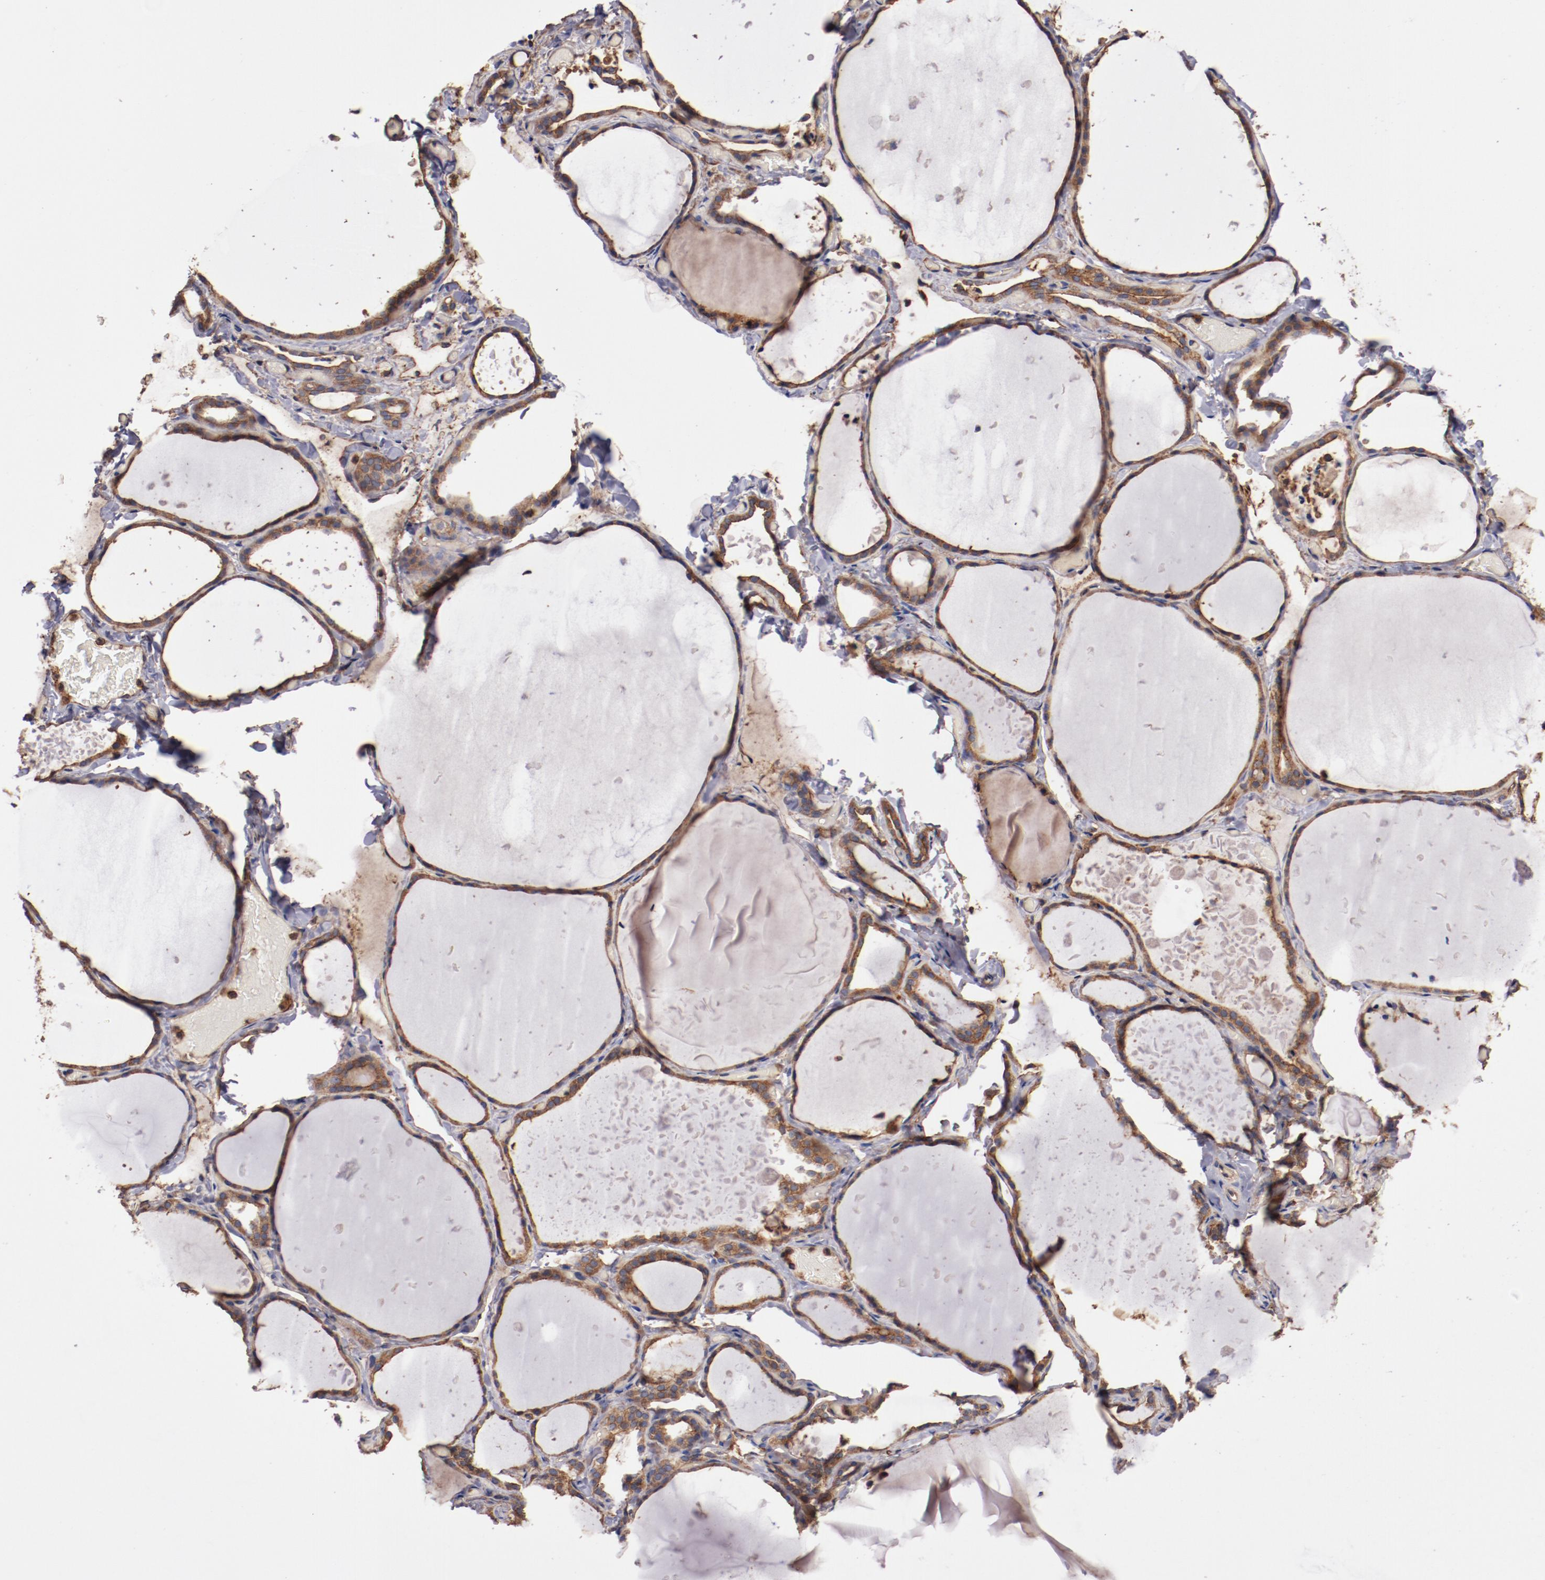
{"staining": {"intensity": "strong", "quantity": ">75%", "location": "cytoplasmic/membranous"}, "tissue": "thyroid gland", "cell_type": "Glandular cells", "image_type": "normal", "snomed": [{"axis": "morphology", "description": "Normal tissue, NOS"}, {"axis": "topography", "description": "Thyroid gland"}], "caption": "A high amount of strong cytoplasmic/membranous positivity is present in approximately >75% of glandular cells in normal thyroid gland.", "gene": "TMOD3", "patient": {"sex": "female", "age": 22}}